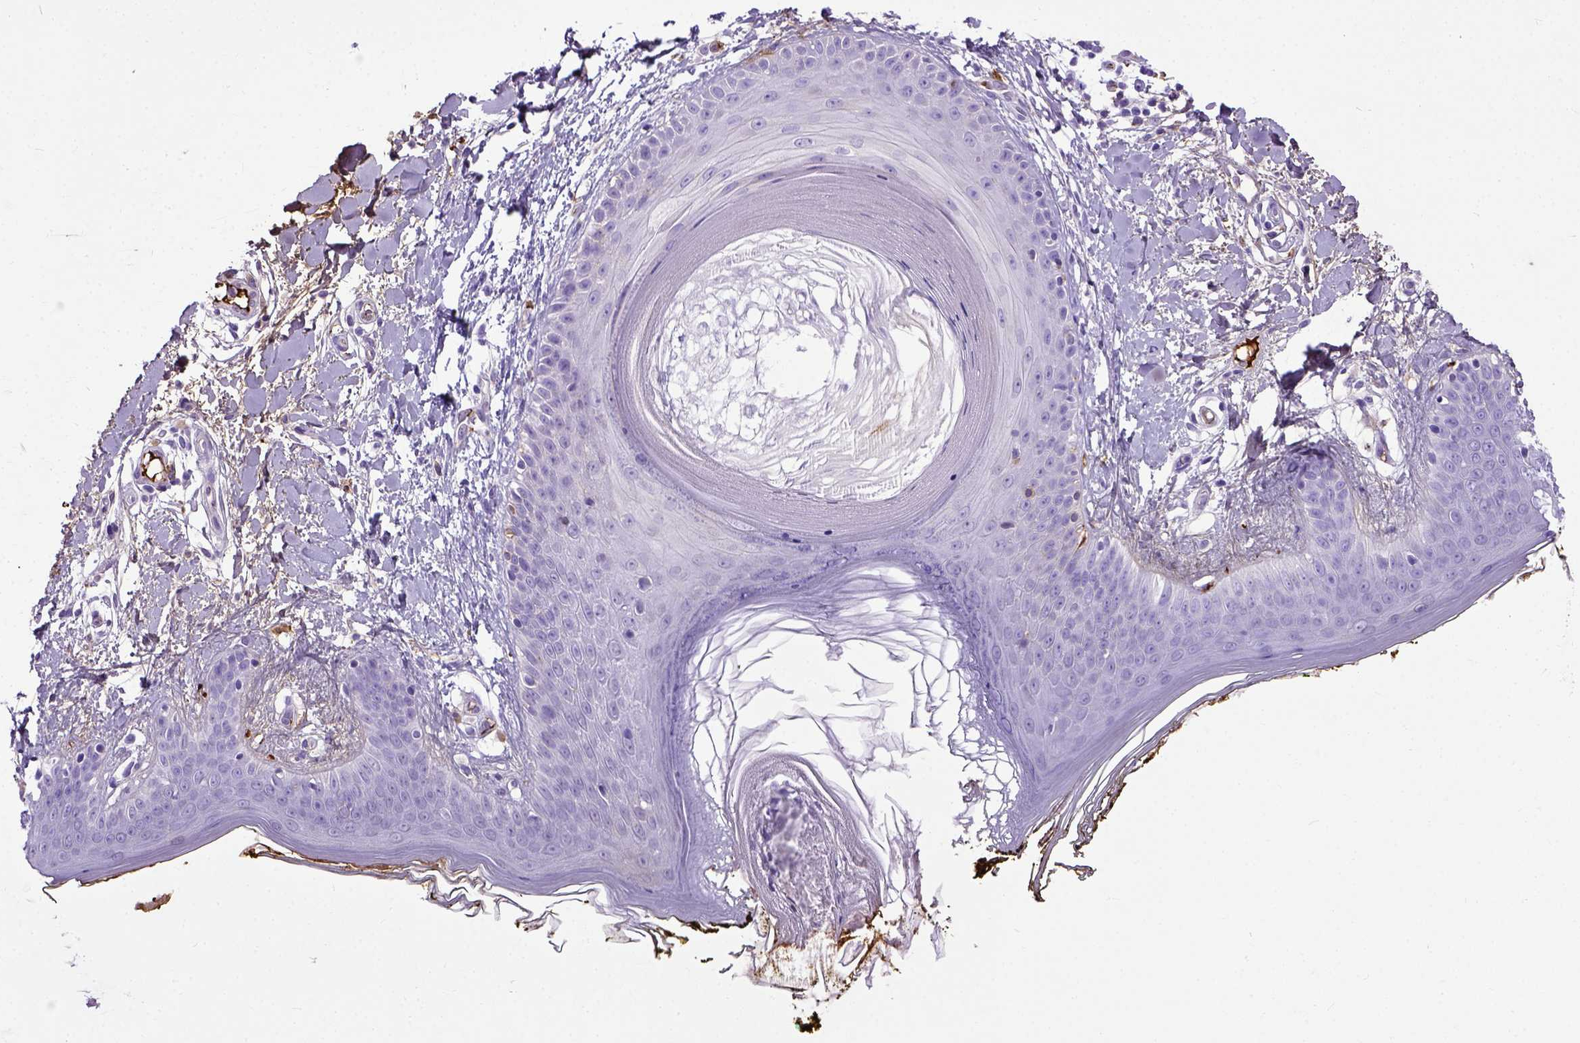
{"staining": {"intensity": "moderate", "quantity": "<25%", "location": "cytoplasmic/membranous"}, "tissue": "skin", "cell_type": "Fibroblasts", "image_type": "normal", "snomed": [{"axis": "morphology", "description": "Normal tissue, NOS"}, {"axis": "topography", "description": "Skin"}], "caption": "IHC image of benign skin: human skin stained using immunohistochemistry (IHC) shows low levels of moderate protein expression localized specifically in the cytoplasmic/membranous of fibroblasts, appearing as a cytoplasmic/membranous brown color.", "gene": "ADAMTS8", "patient": {"sex": "female", "age": 34}}